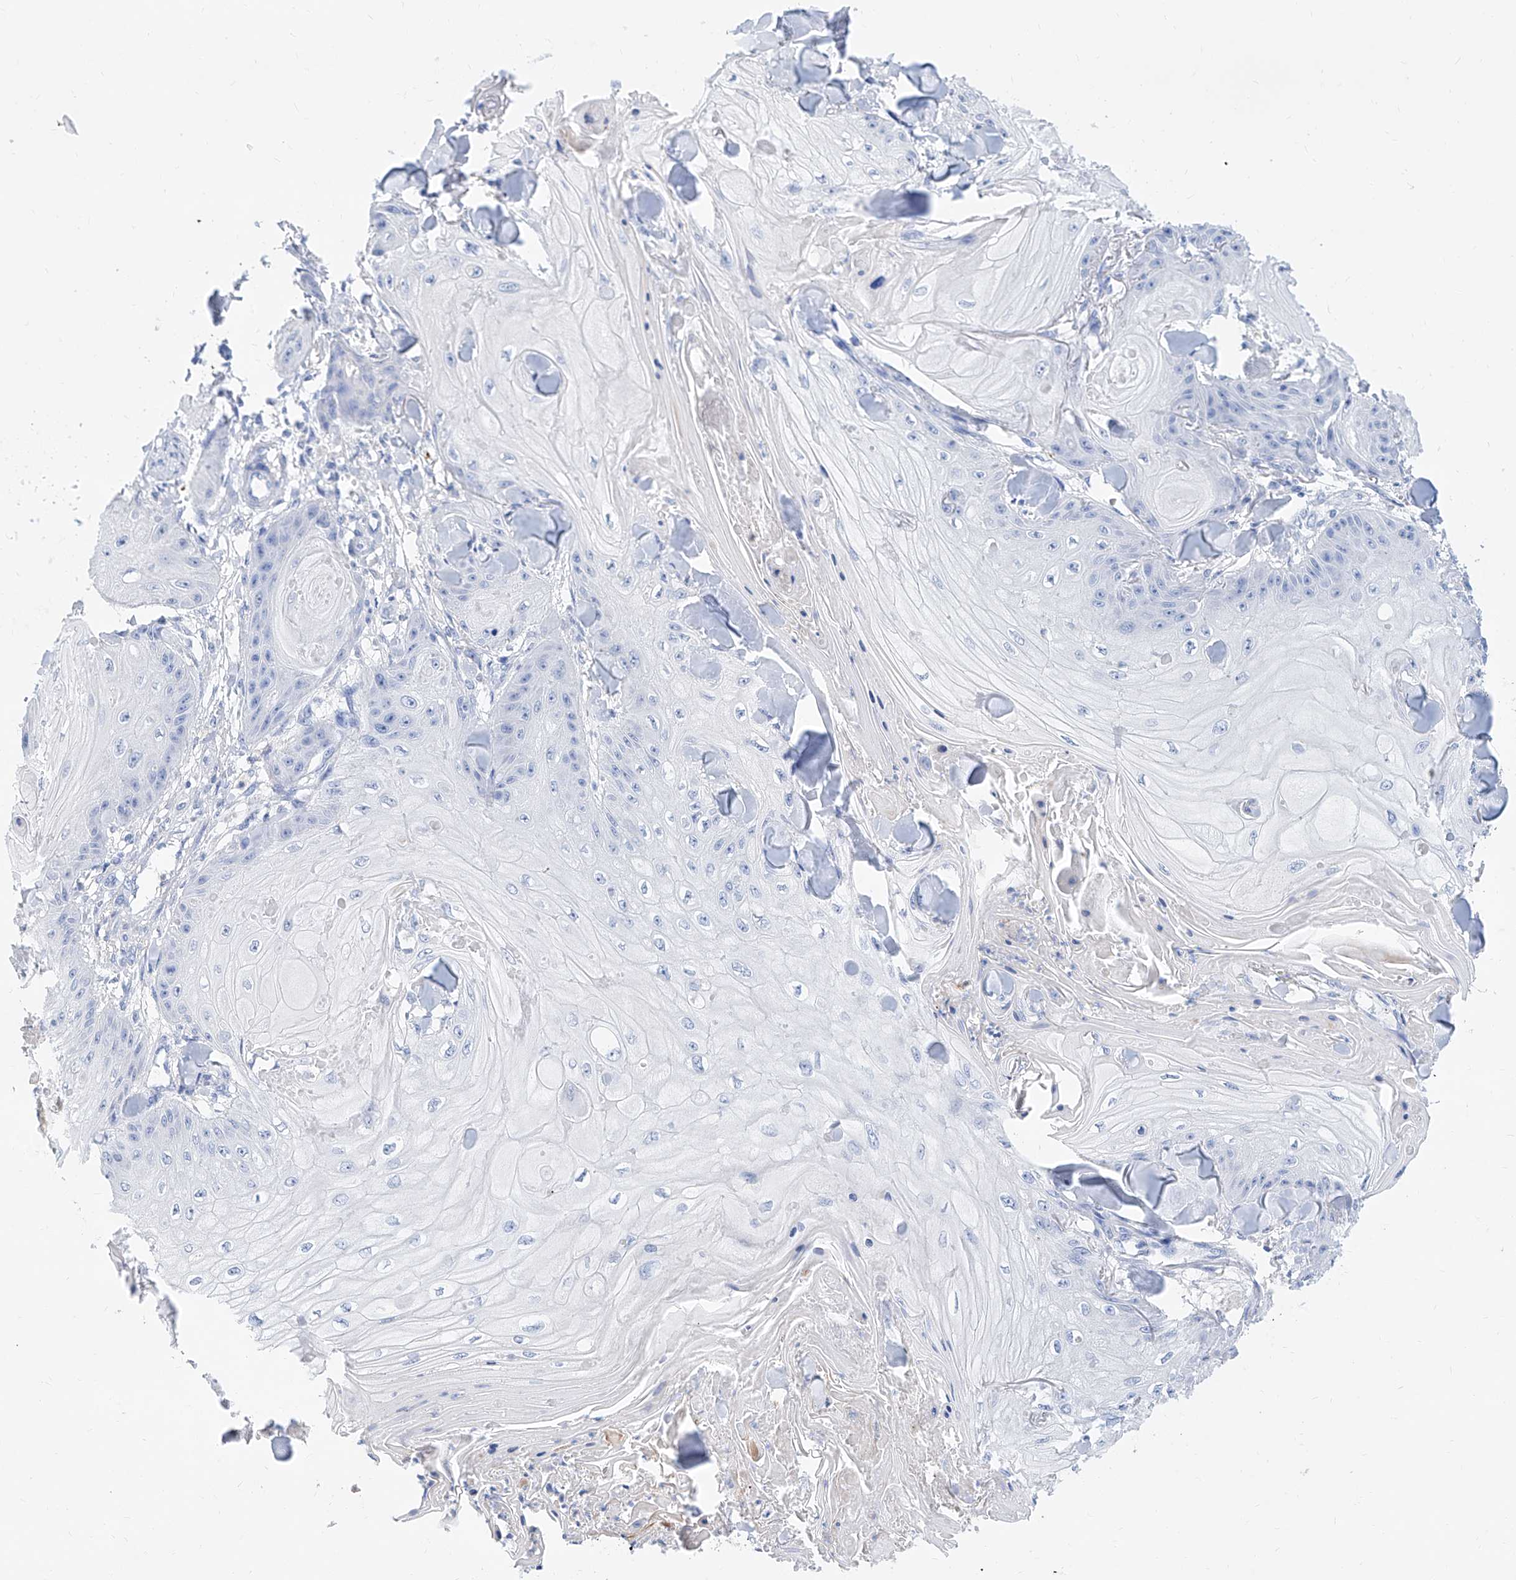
{"staining": {"intensity": "negative", "quantity": "none", "location": "none"}, "tissue": "skin cancer", "cell_type": "Tumor cells", "image_type": "cancer", "snomed": [{"axis": "morphology", "description": "Squamous cell carcinoma, NOS"}, {"axis": "topography", "description": "Skin"}], "caption": "This is an immunohistochemistry photomicrograph of skin cancer (squamous cell carcinoma). There is no positivity in tumor cells.", "gene": "SLC25A29", "patient": {"sex": "male", "age": 74}}